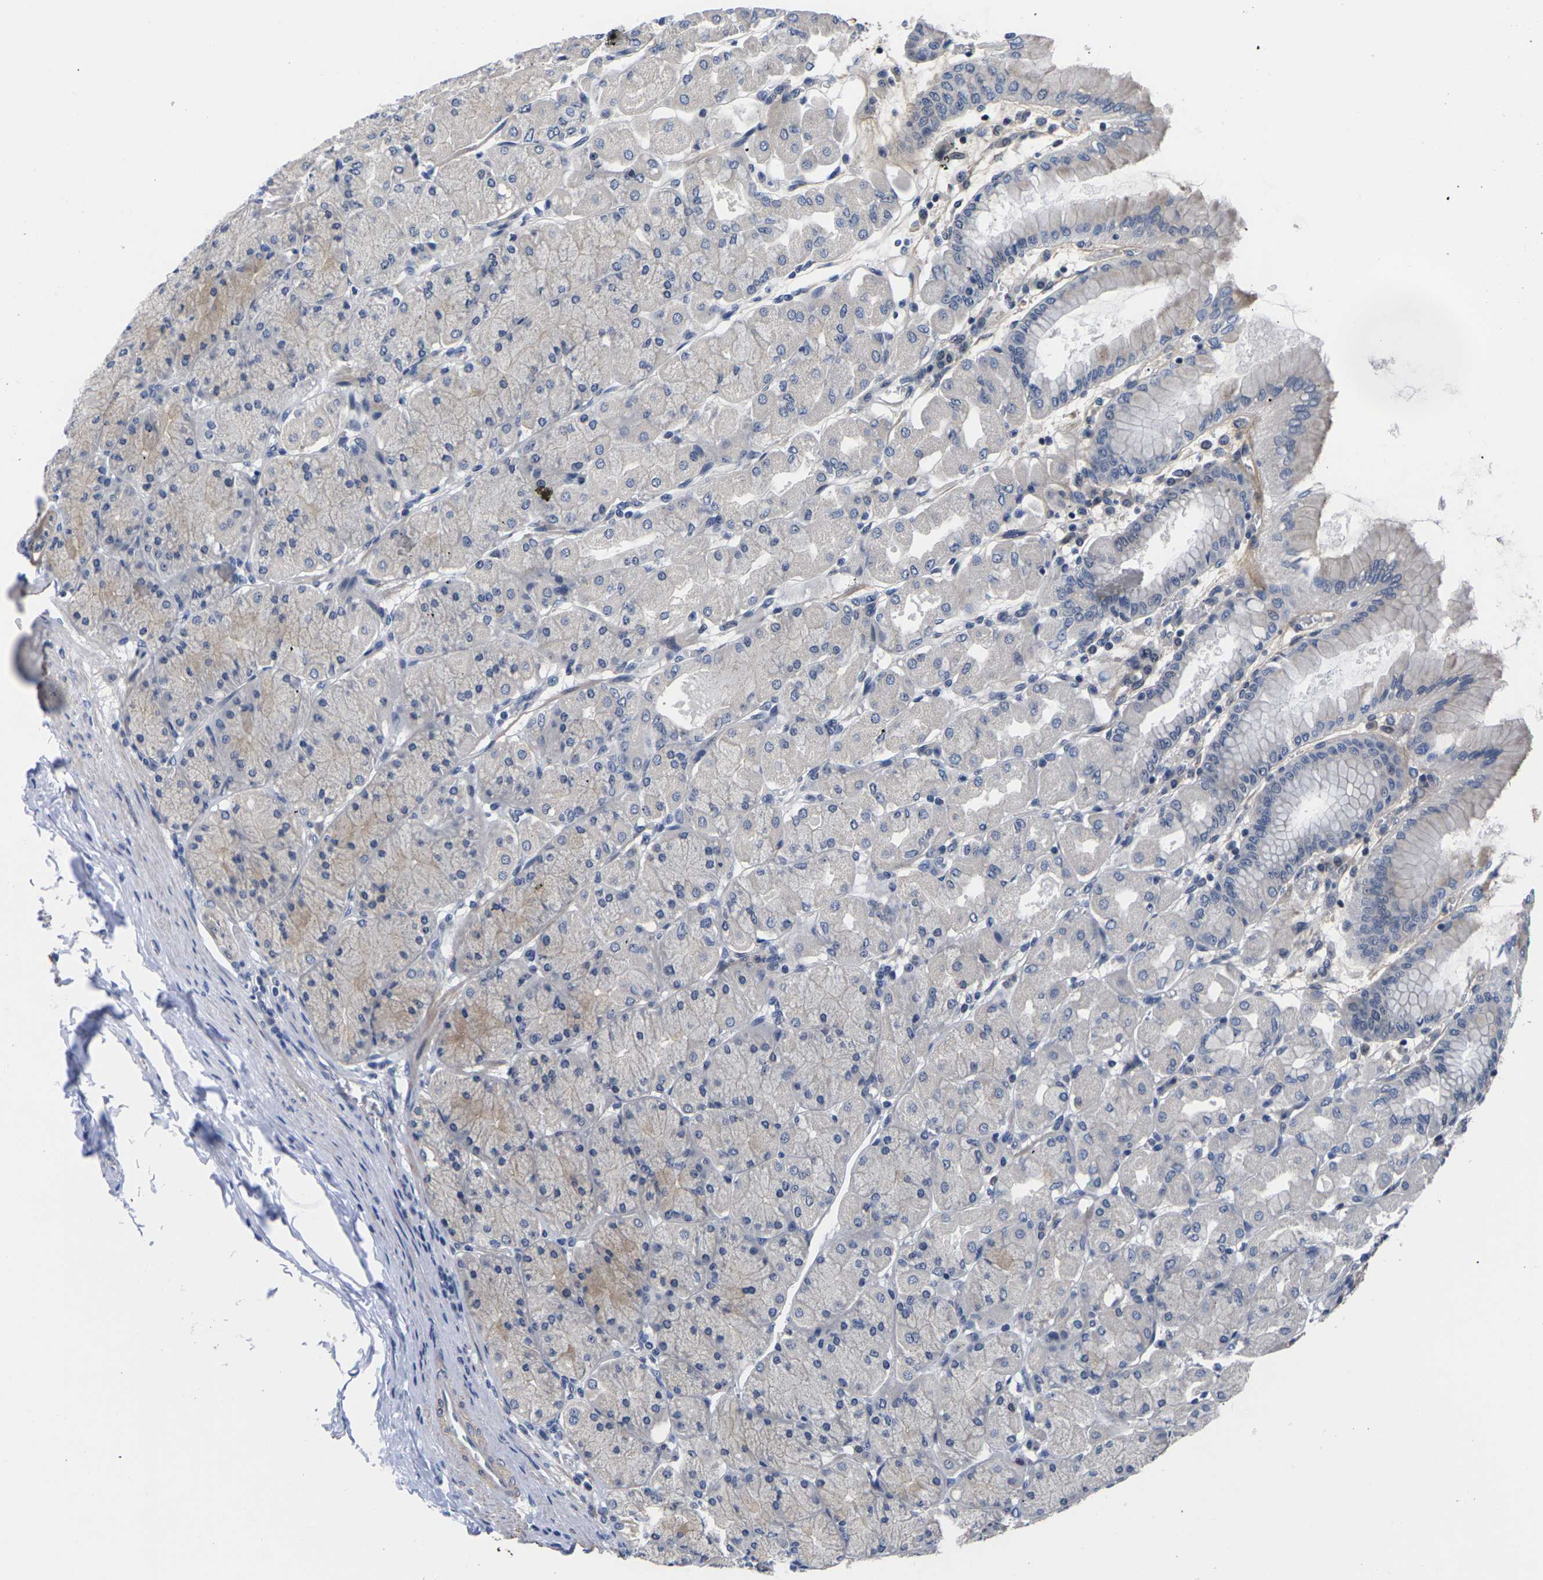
{"staining": {"intensity": "moderate", "quantity": "25%-75%", "location": "cytoplasmic/membranous"}, "tissue": "stomach", "cell_type": "Glandular cells", "image_type": "normal", "snomed": [{"axis": "morphology", "description": "Normal tissue, NOS"}, {"axis": "topography", "description": "Stomach, upper"}], "caption": "This image reveals immunohistochemistry (IHC) staining of unremarkable stomach, with medium moderate cytoplasmic/membranous positivity in about 25%-75% of glandular cells.", "gene": "ST6GAL2", "patient": {"sex": "female", "age": 56}}